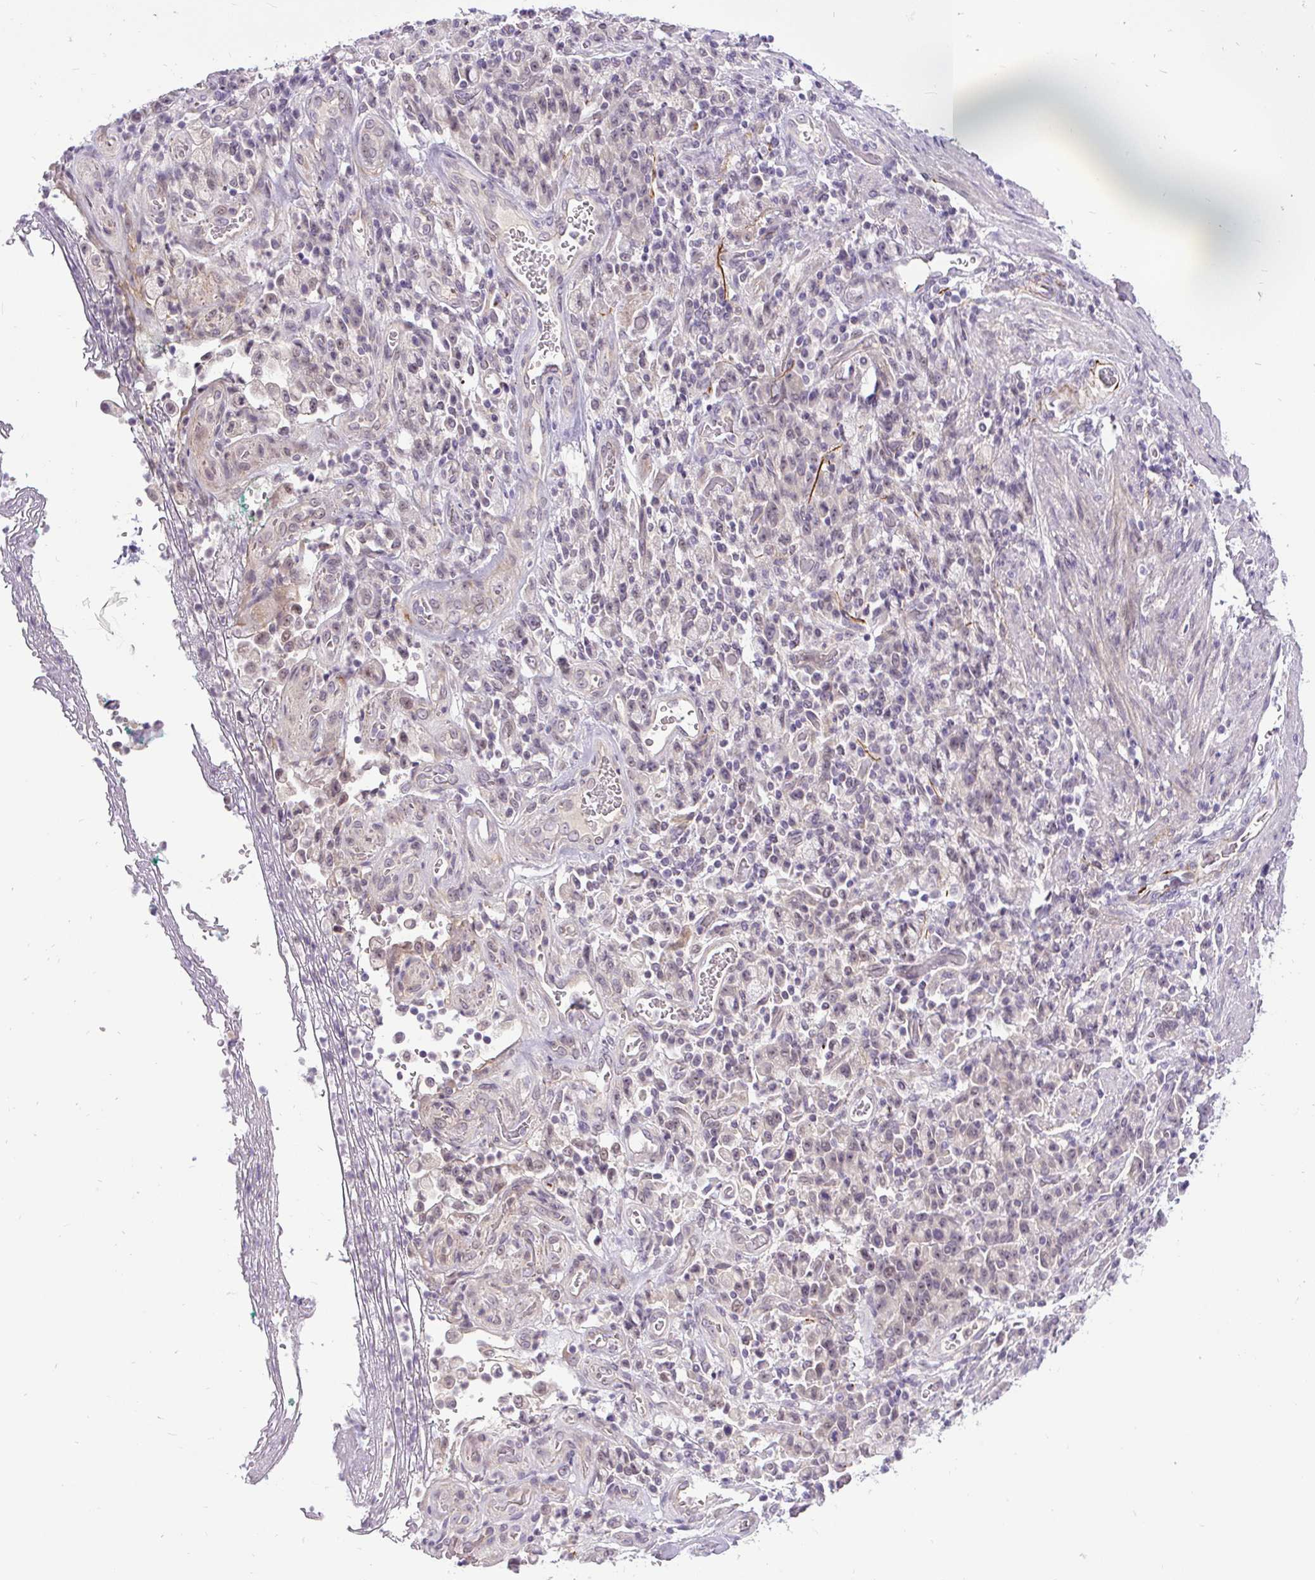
{"staining": {"intensity": "negative", "quantity": "none", "location": "none"}, "tissue": "stomach cancer", "cell_type": "Tumor cells", "image_type": "cancer", "snomed": [{"axis": "morphology", "description": "Adenocarcinoma, NOS"}, {"axis": "topography", "description": "Stomach"}], "caption": "Immunohistochemistry histopathology image of human stomach cancer (adenocarcinoma) stained for a protein (brown), which displays no staining in tumor cells.", "gene": "FAM117B", "patient": {"sex": "male", "age": 77}}